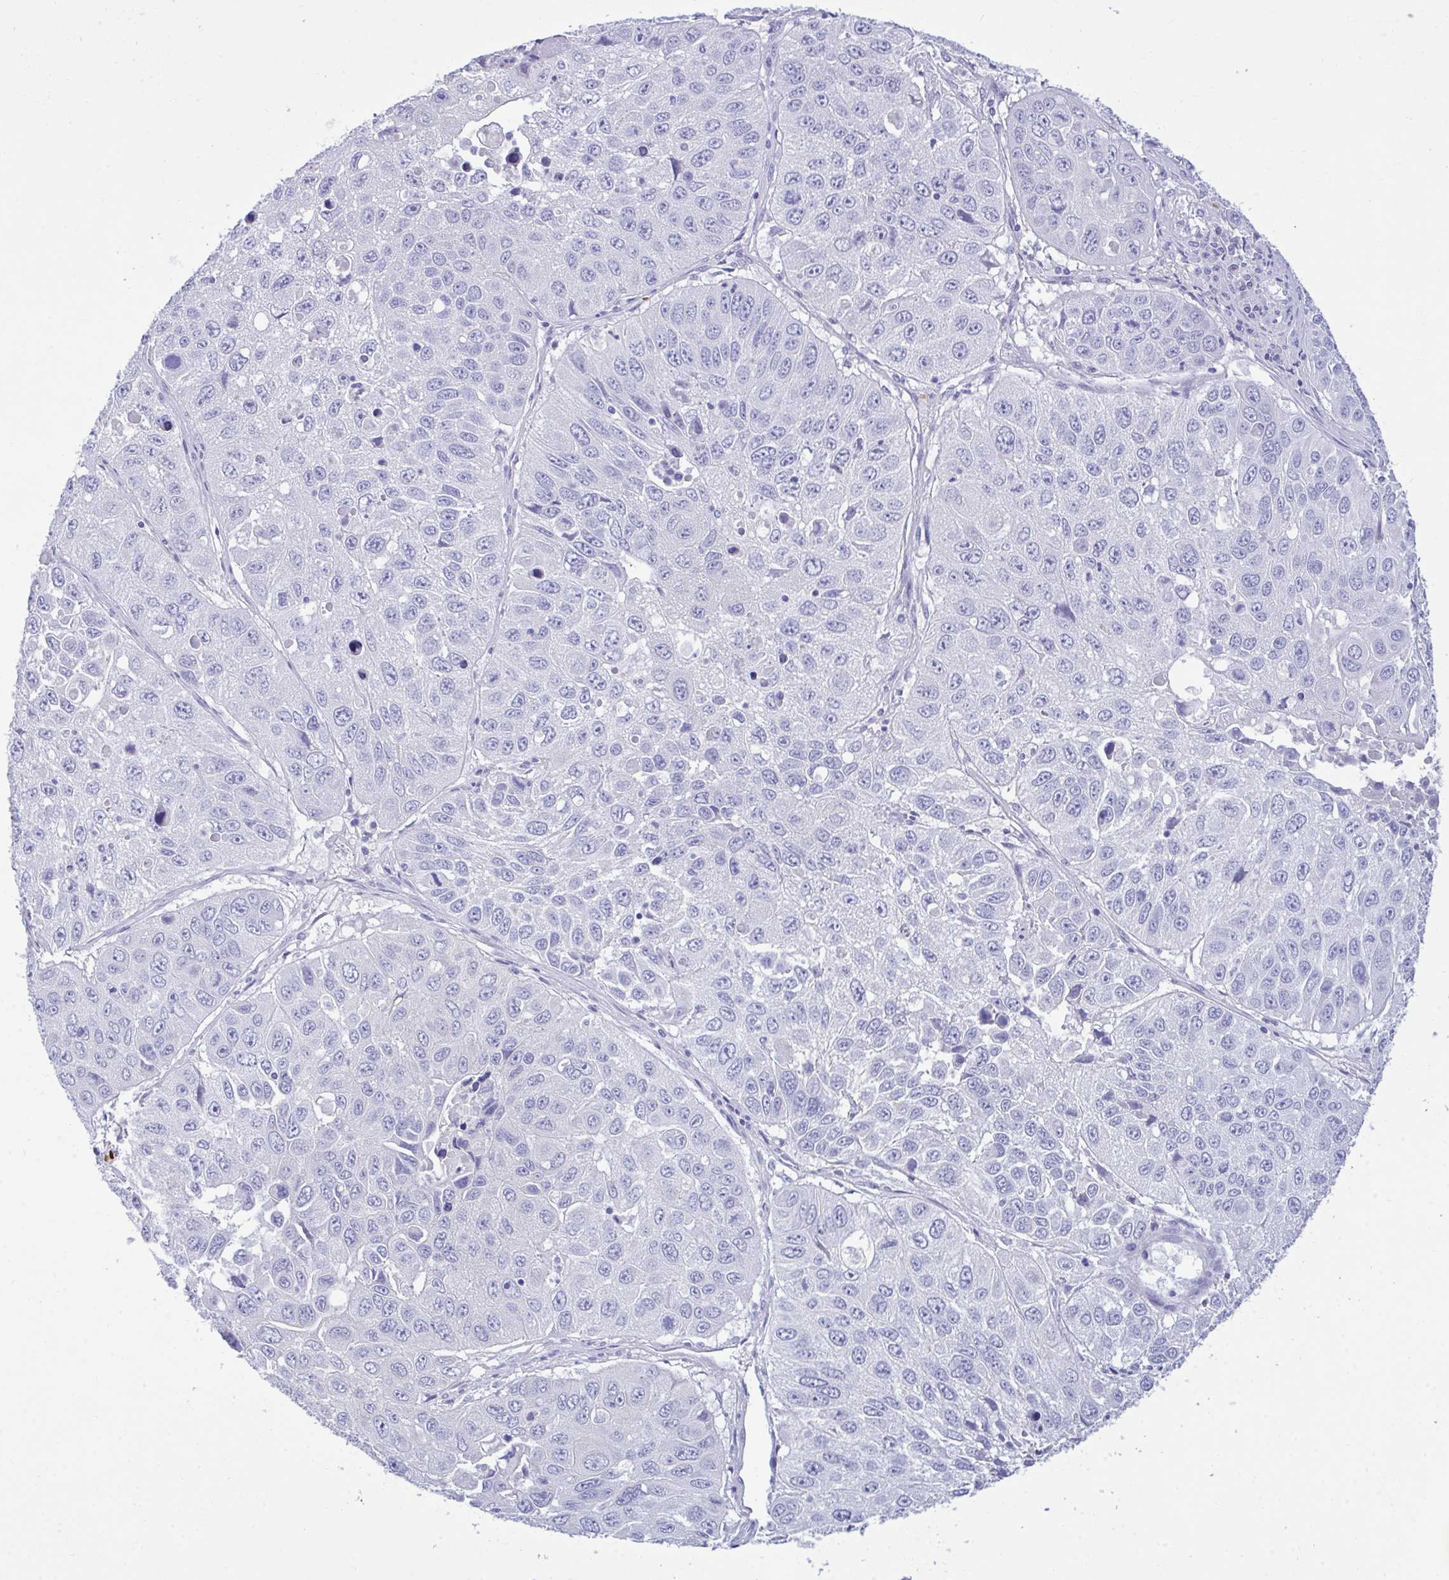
{"staining": {"intensity": "negative", "quantity": "none", "location": "none"}, "tissue": "lung cancer", "cell_type": "Tumor cells", "image_type": "cancer", "snomed": [{"axis": "morphology", "description": "Squamous cell carcinoma, NOS"}, {"axis": "topography", "description": "Lung"}], "caption": "High magnification brightfield microscopy of lung squamous cell carcinoma stained with DAB (3,3'-diaminobenzidine) (brown) and counterstained with hematoxylin (blue): tumor cells show no significant staining. (DAB IHC visualized using brightfield microscopy, high magnification).", "gene": "PLEKHH1", "patient": {"sex": "female", "age": 61}}